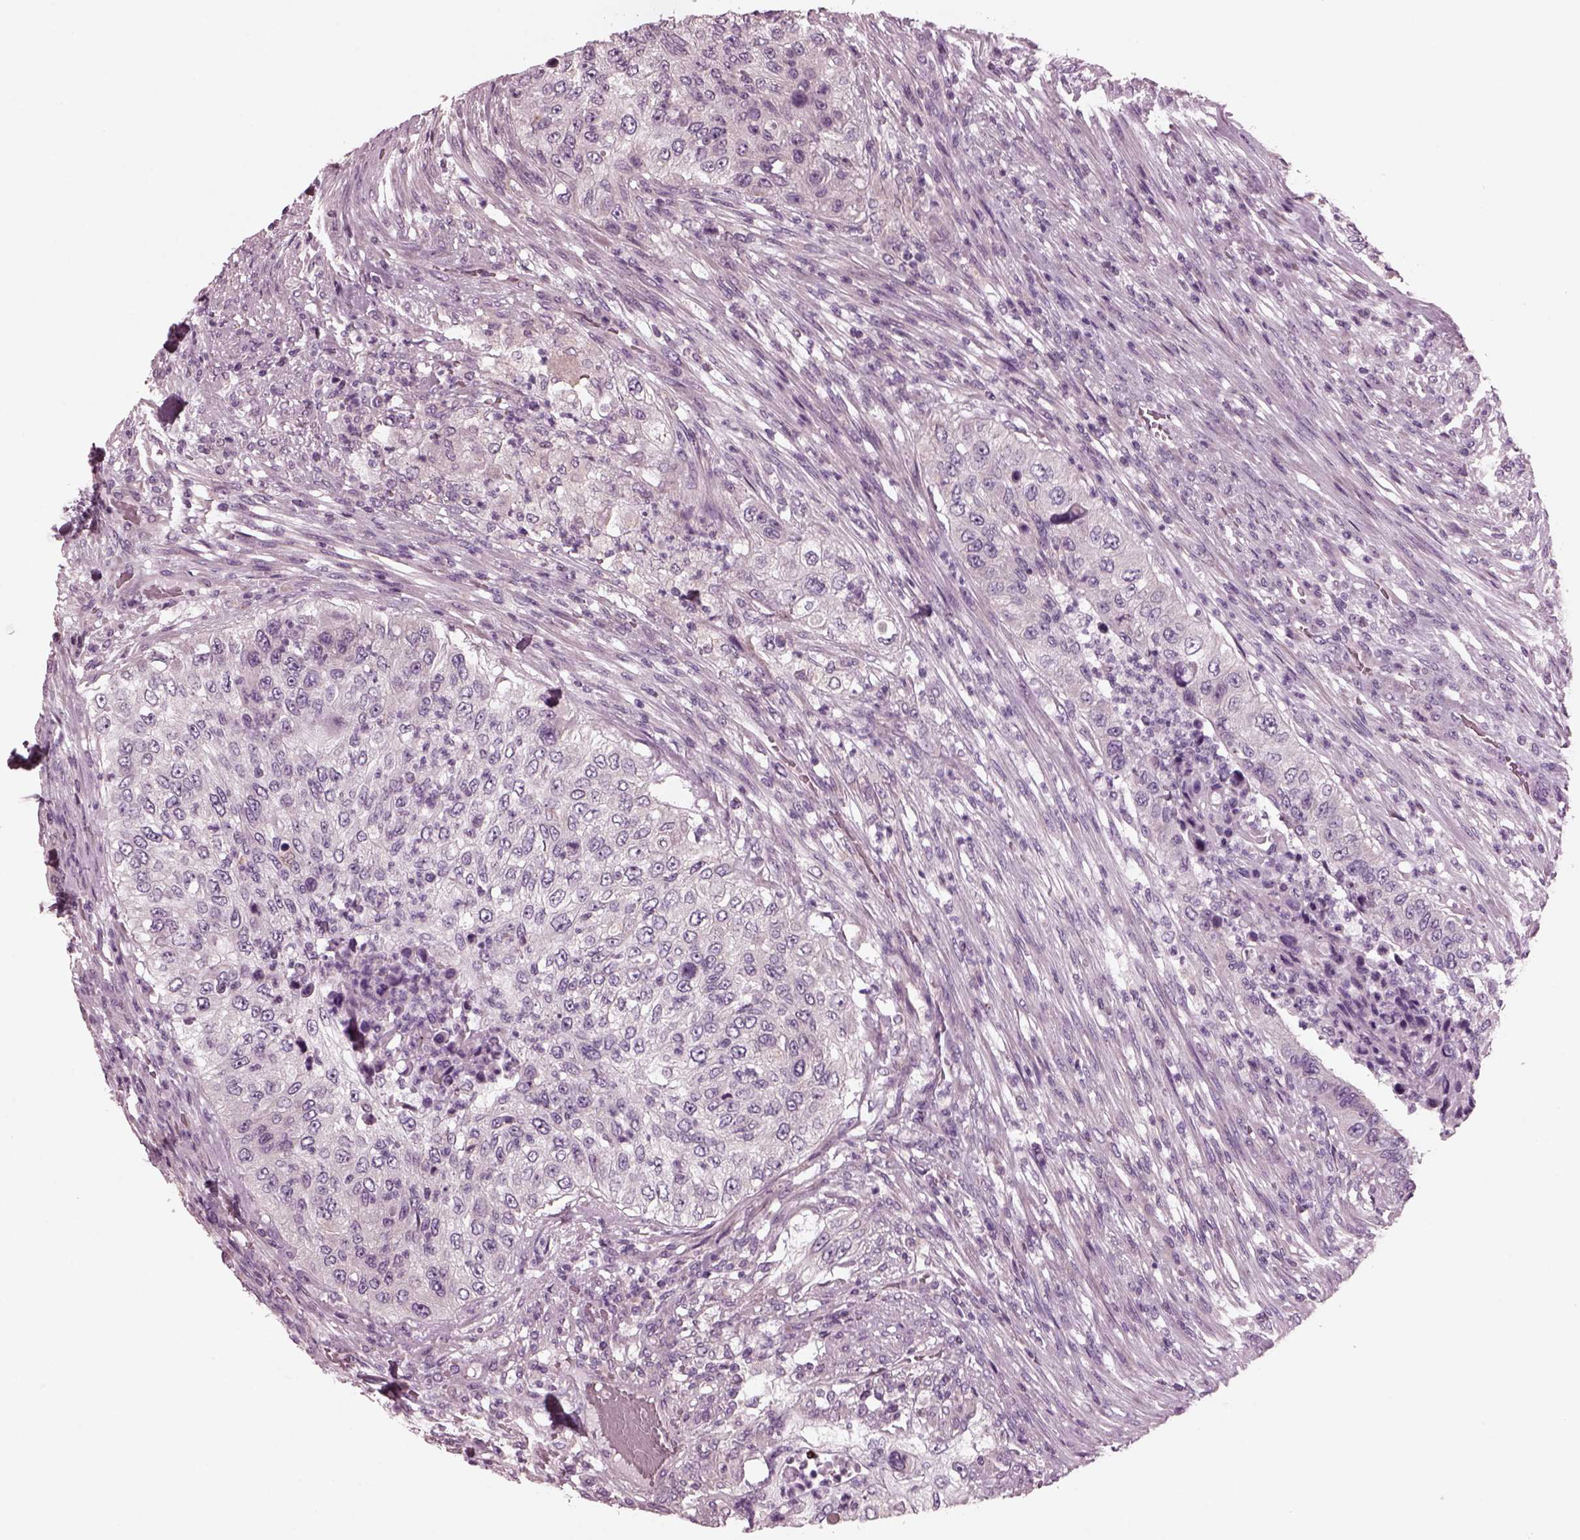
{"staining": {"intensity": "negative", "quantity": "none", "location": "none"}, "tissue": "urothelial cancer", "cell_type": "Tumor cells", "image_type": "cancer", "snomed": [{"axis": "morphology", "description": "Urothelial carcinoma, High grade"}, {"axis": "topography", "description": "Urinary bladder"}], "caption": "Tumor cells show no significant expression in urothelial cancer. The staining is performed using DAB (3,3'-diaminobenzidine) brown chromogen with nuclei counter-stained in using hematoxylin.", "gene": "AP4M1", "patient": {"sex": "female", "age": 60}}